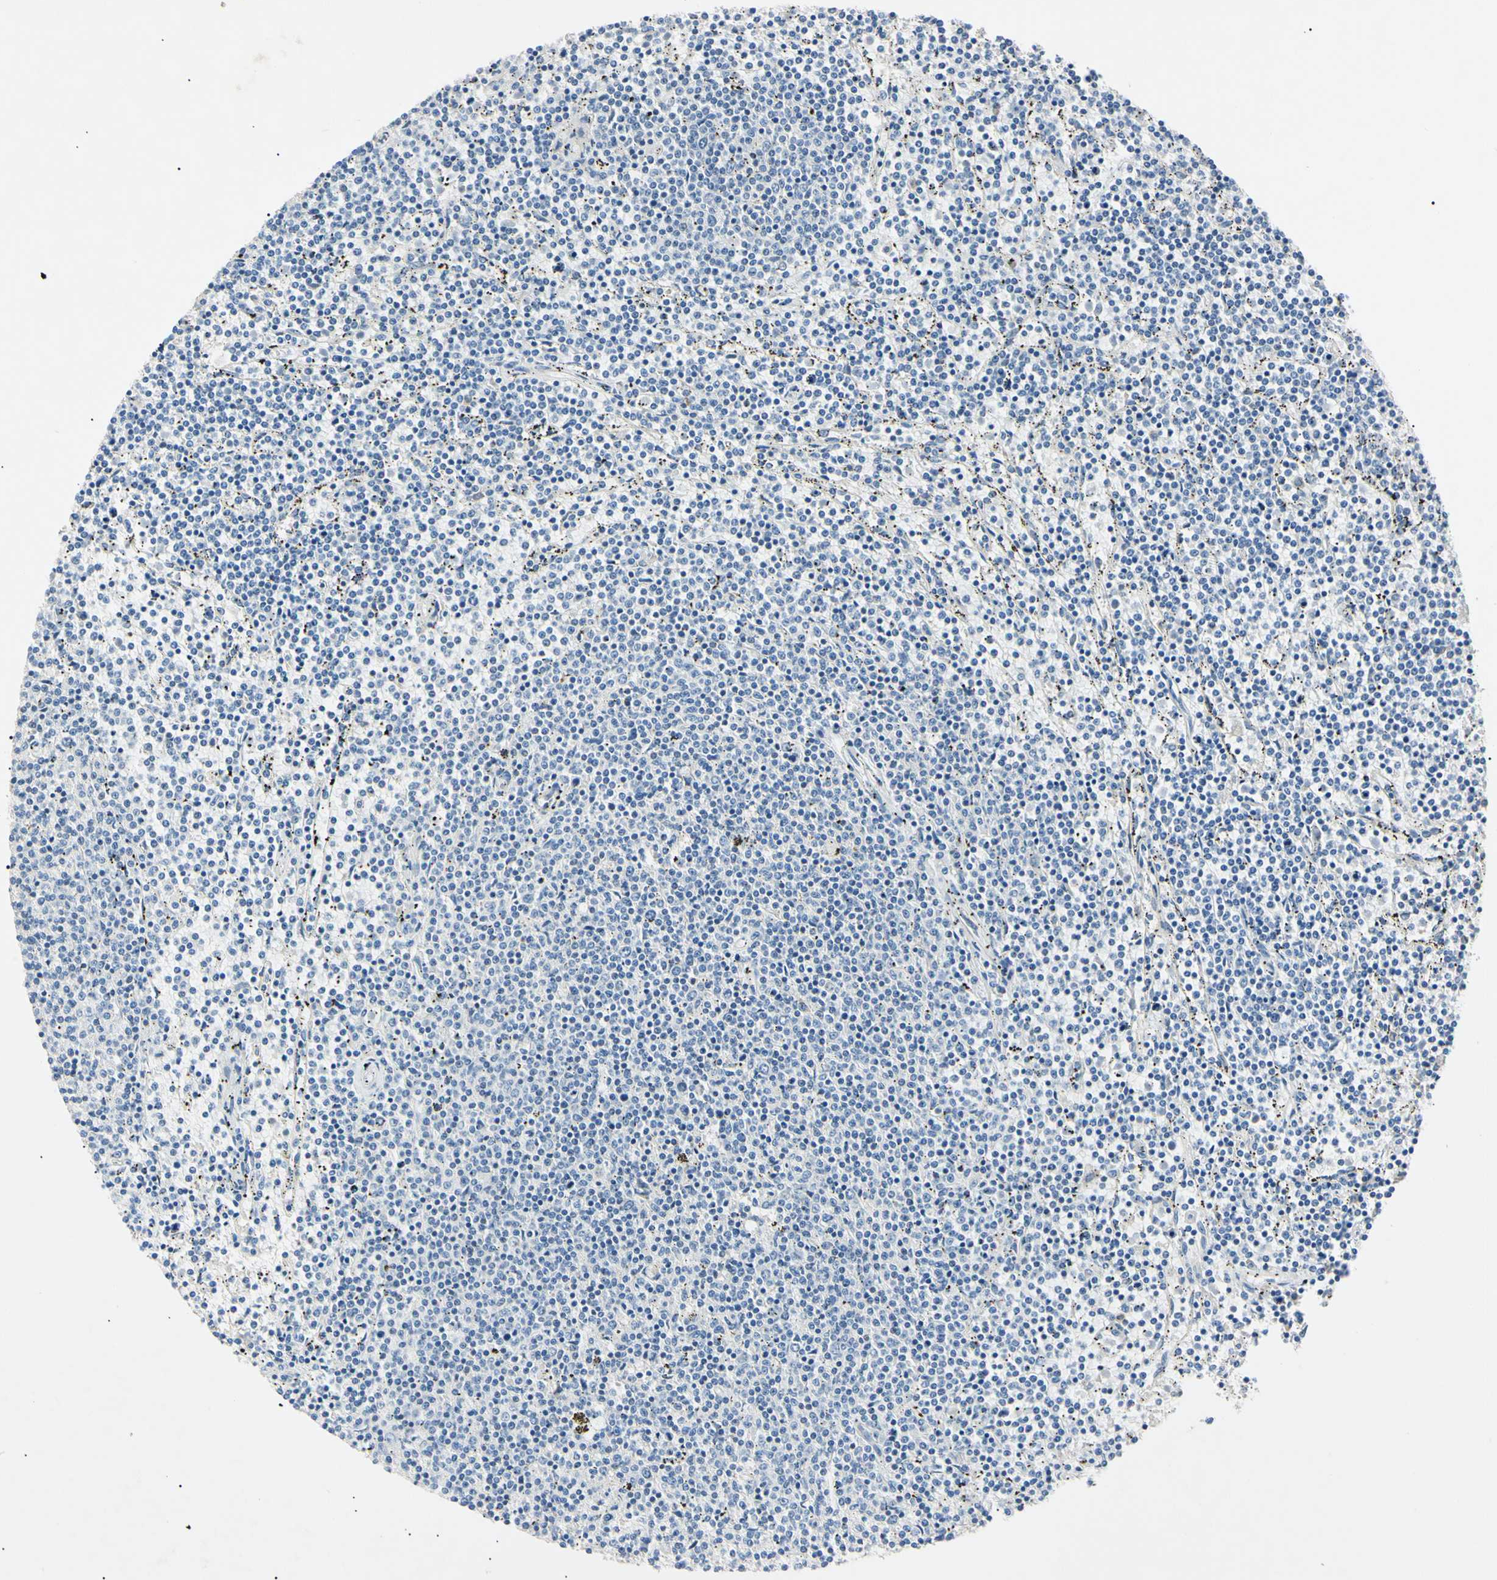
{"staining": {"intensity": "negative", "quantity": "none", "location": "none"}, "tissue": "lymphoma", "cell_type": "Tumor cells", "image_type": "cancer", "snomed": [{"axis": "morphology", "description": "Malignant lymphoma, non-Hodgkin's type, Low grade"}, {"axis": "topography", "description": "Spleen"}], "caption": "This is a image of IHC staining of lymphoma, which shows no staining in tumor cells.", "gene": "DNAJB12", "patient": {"sex": "female", "age": 50}}